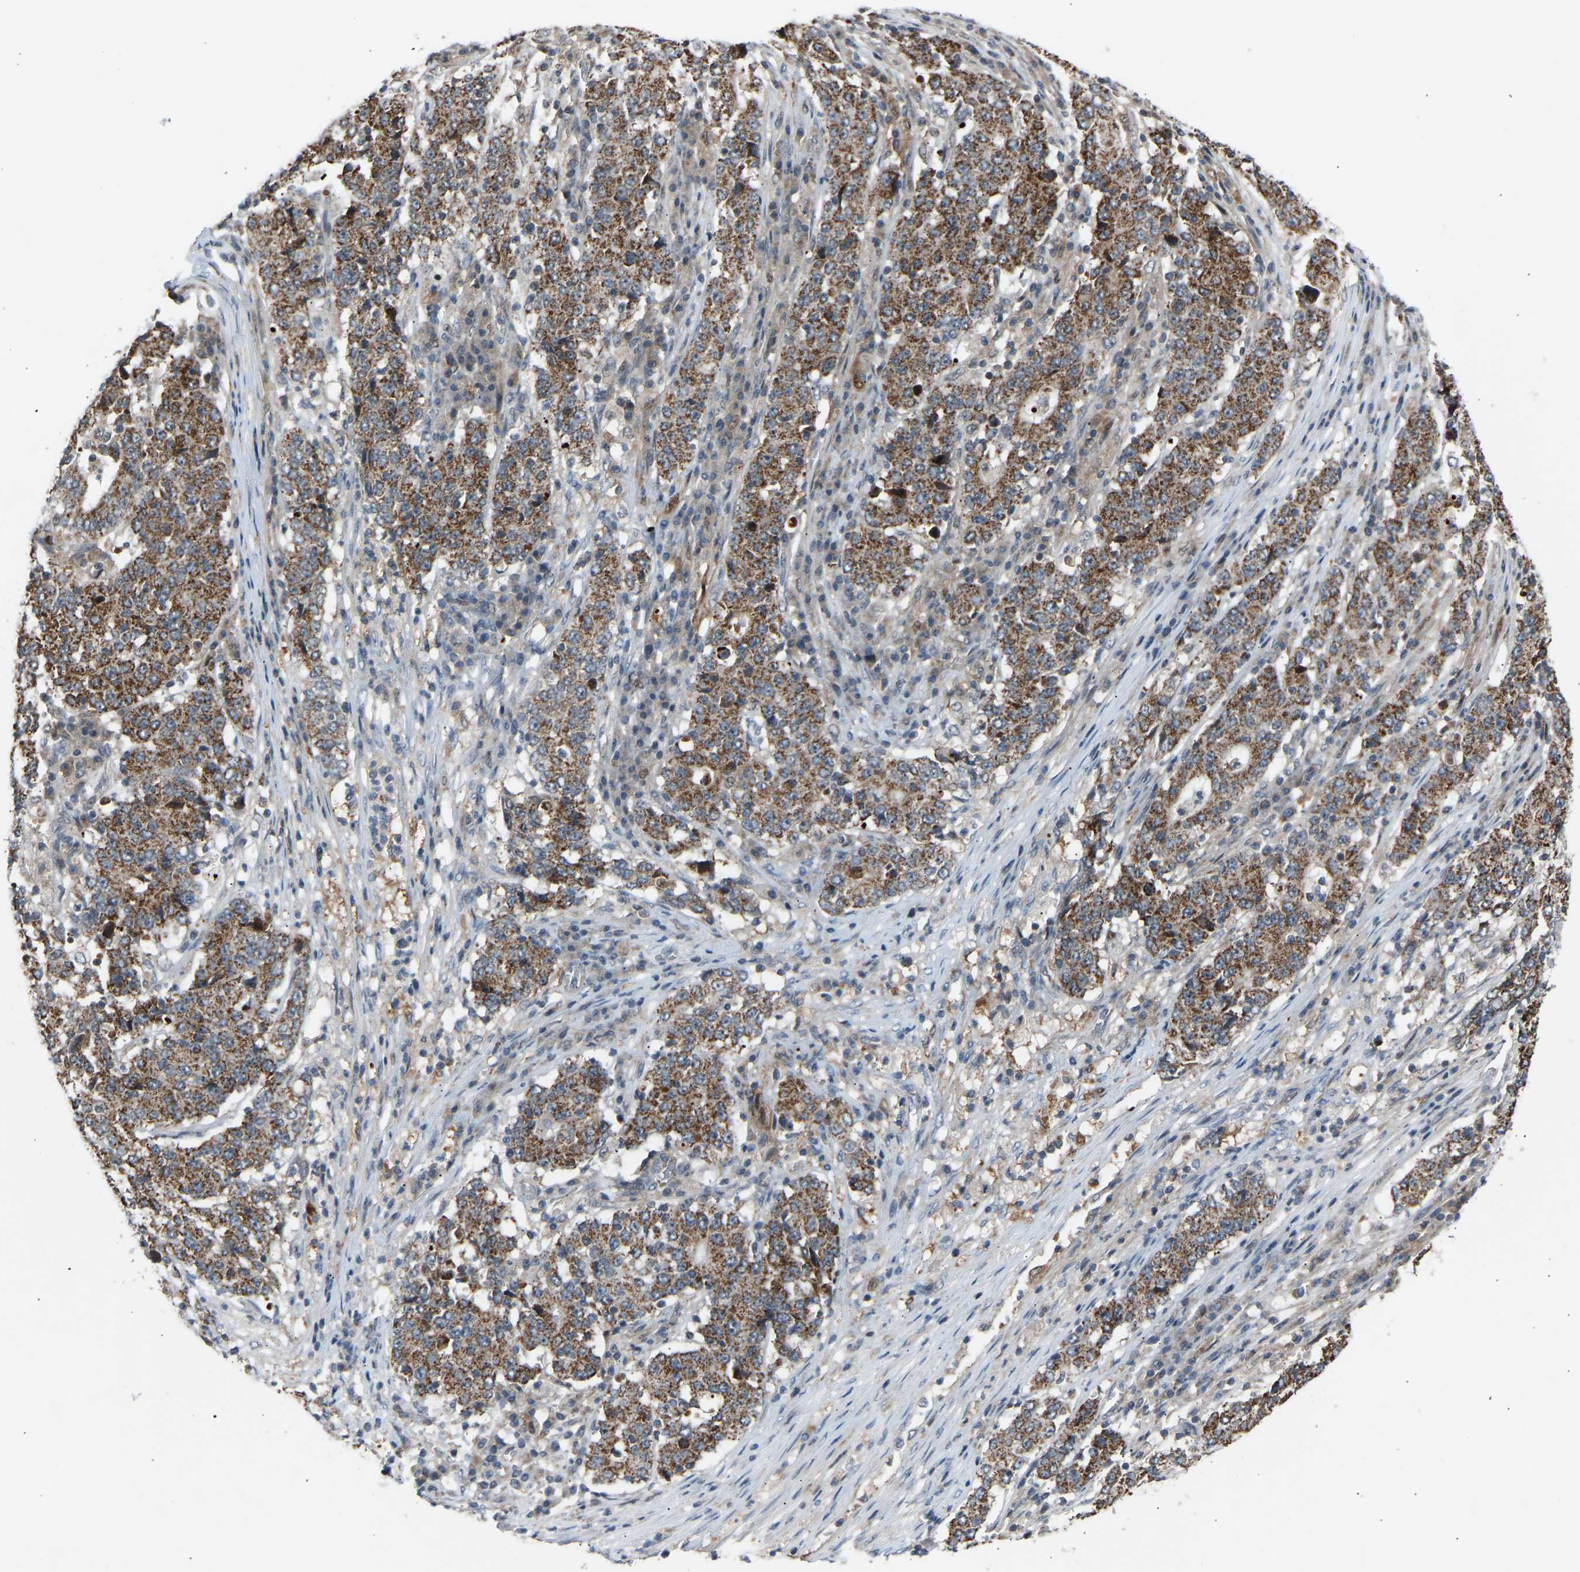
{"staining": {"intensity": "moderate", "quantity": ">75%", "location": "cytoplasmic/membranous"}, "tissue": "stomach cancer", "cell_type": "Tumor cells", "image_type": "cancer", "snomed": [{"axis": "morphology", "description": "Adenocarcinoma, NOS"}, {"axis": "topography", "description": "Stomach"}], "caption": "Human stomach cancer stained with a brown dye exhibits moderate cytoplasmic/membranous positive staining in about >75% of tumor cells.", "gene": "SLIRP", "patient": {"sex": "male", "age": 59}}